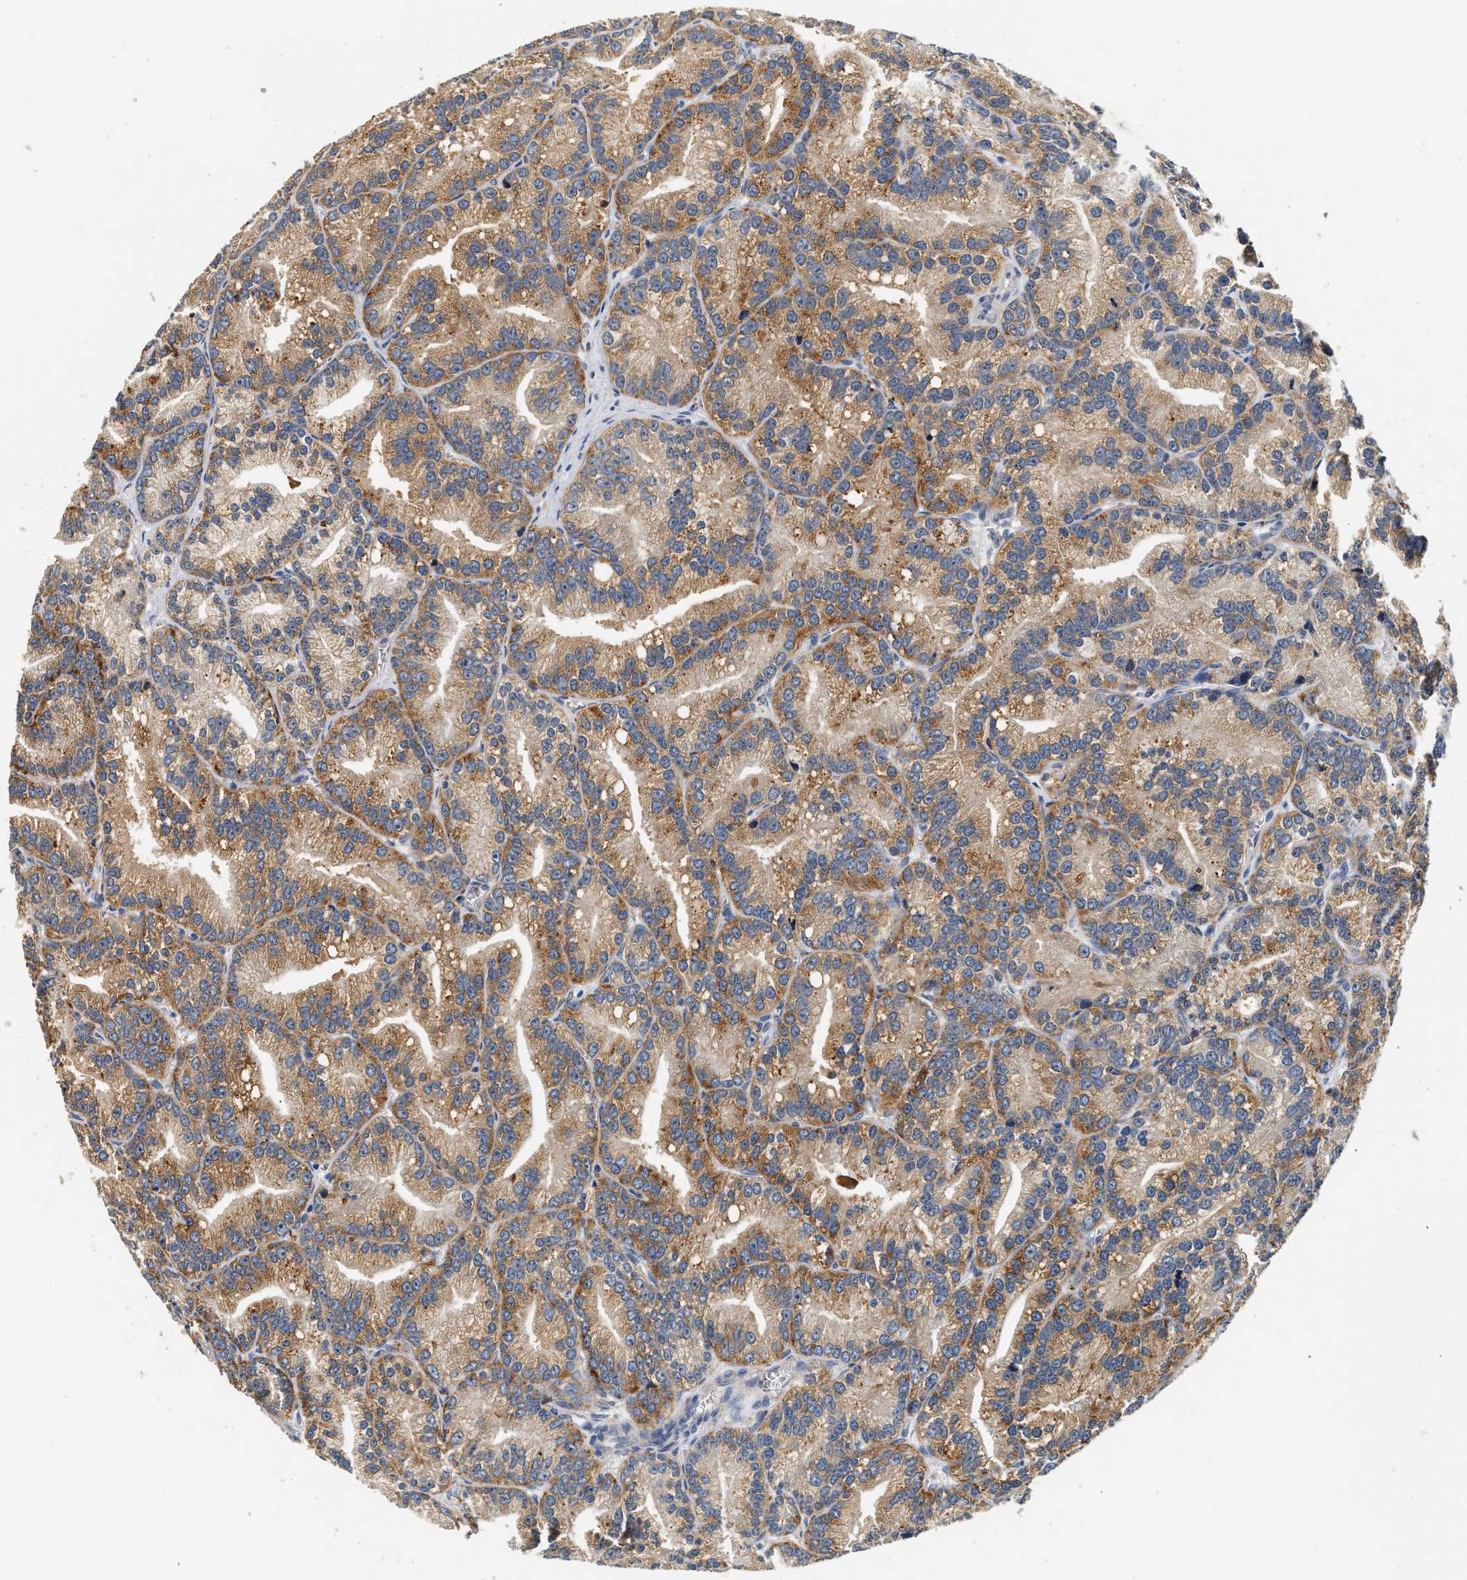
{"staining": {"intensity": "moderate", "quantity": ">75%", "location": "cytoplasmic/membranous"}, "tissue": "prostate cancer", "cell_type": "Tumor cells", "image_type": "cancer", "snomed": [{"axis": "morphology", "description": "Adenocarcinoma, Low grade"}, {"axis": "topography", "description": "Prostate"}], "caption": "Prostate low-grade adenocarcinoma stained for a protein (brown) exhibits moderate cytoplasmic/membranous positive staining in approximately >75% of tumor cells.", "gene": "SMU1", "patient": {"sex": "male", "age": 89}}